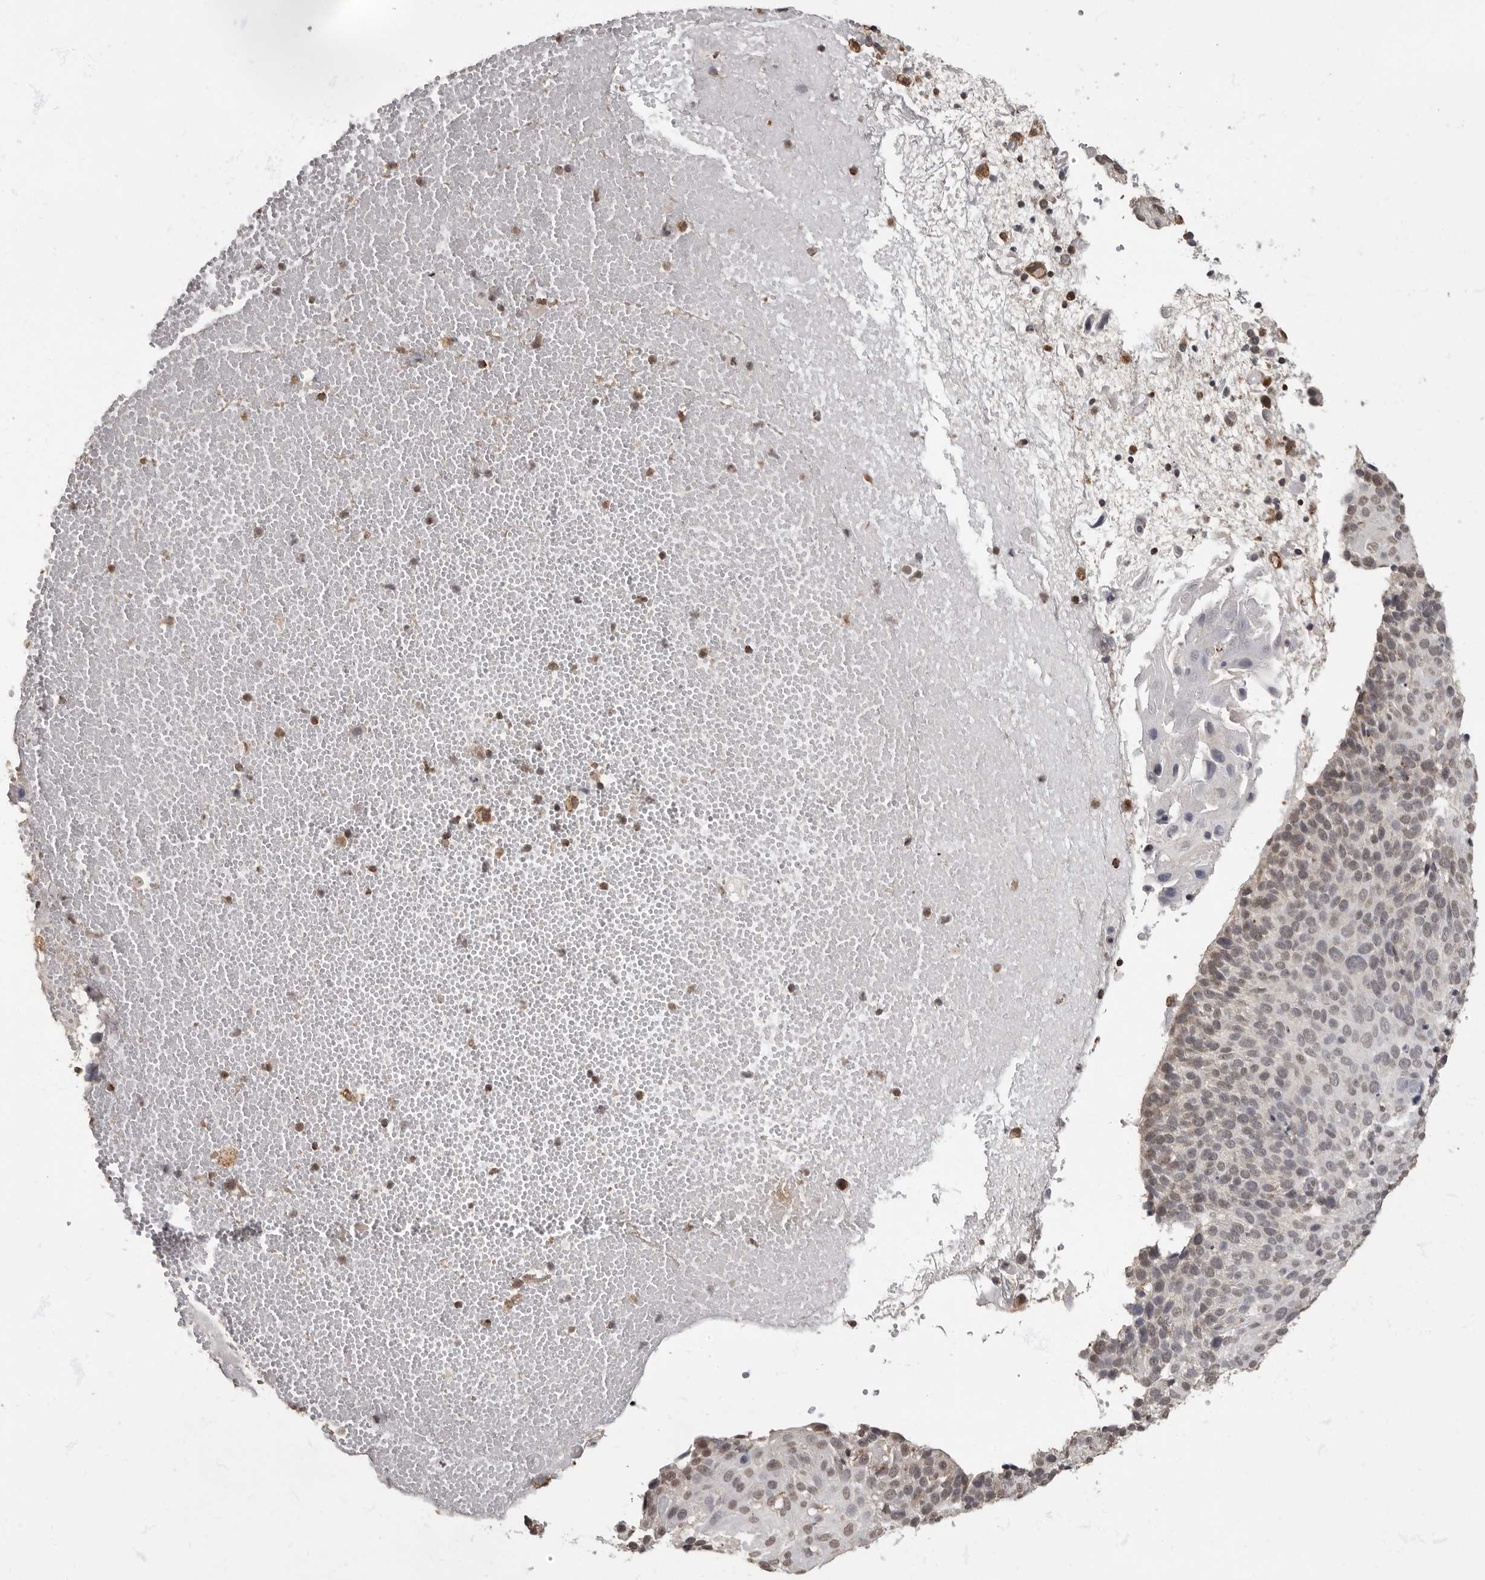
{"staining": {"intensity": "weak", "quantity": "<25%", "location": "nuclear"}, "tissue": "cervical cancer", "cell_type": "Tumor cells", "image_type": "cancer", "snomed": [{"axis": "morphology", "description": "Squamous cell carcinoma, NOS"}, {"axis": "topography", "description": "Cervix"}], "caption": "High power microscopy histopathology image of an immunohistochemistry (IHC) histopathology image of cervical cancer, revealing no significant positivity in tumor cells.", "gene": "MAFG", "patient": {"sex": "female", "age": 74}}